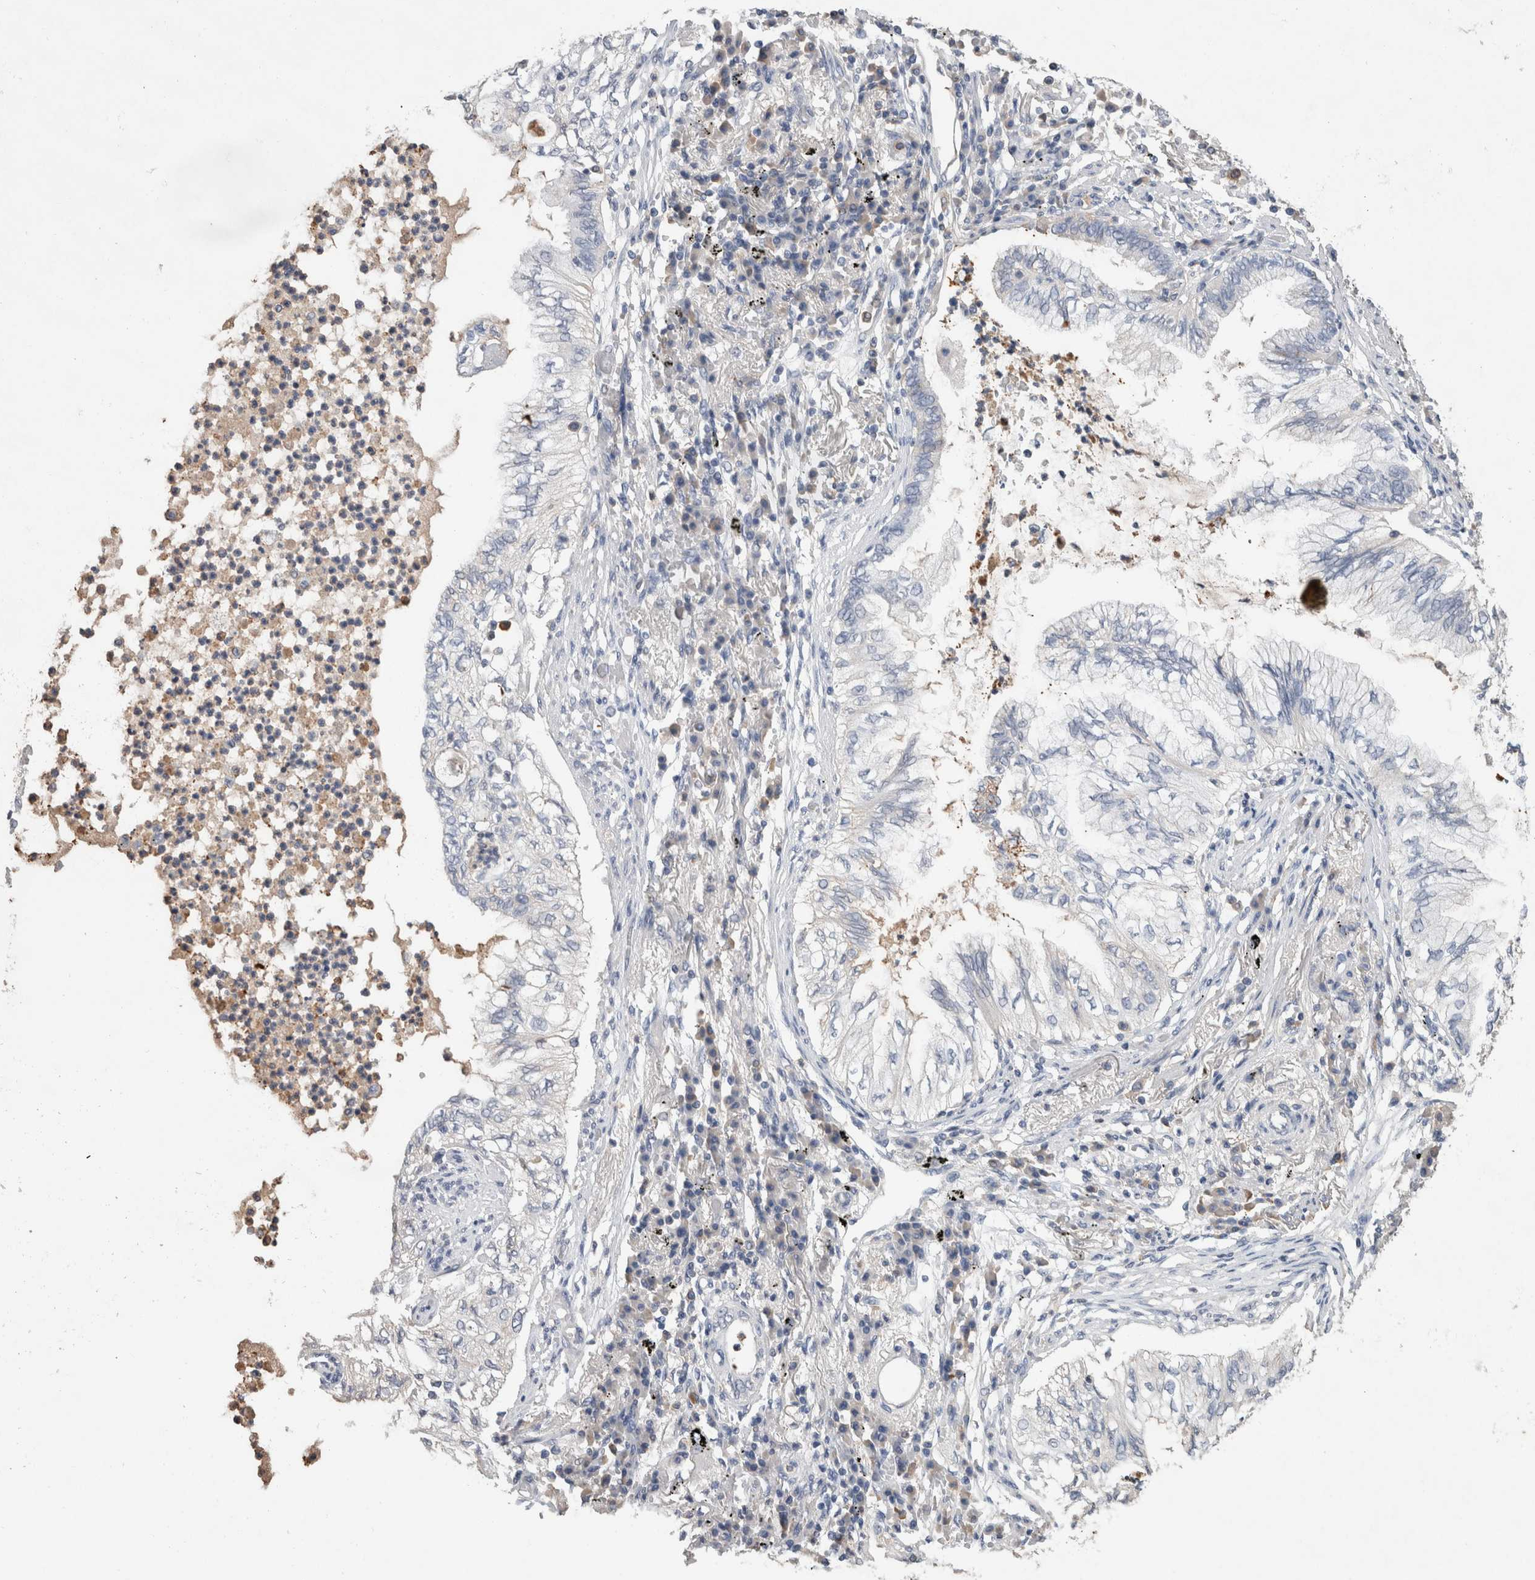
{"staining": {"intensity": "negative", "quantity": "none", "location": "none"}, "tissue": "lung cancer", "cell_type": "Tumor cells", "image_type": "cancer", "snomed": [{"axis": "morphology", "description": "Normal tissue, NOS"}, {"axis": "morphology", "description": "Adenocarcinoma, NOS"}, {"axis": "topography", "description": "Bronchus"}, {"axis": "topography", "description": "Lung"}], "caption": "High power microscopy image of an immunohistochemistry (IHC) image of lung adenocarcinoma, revealing no significant staining in tumor cells. Nuclei are stained in blue.", "gene": "FABP7", "patient": {"sex": "female", "age": 70}}